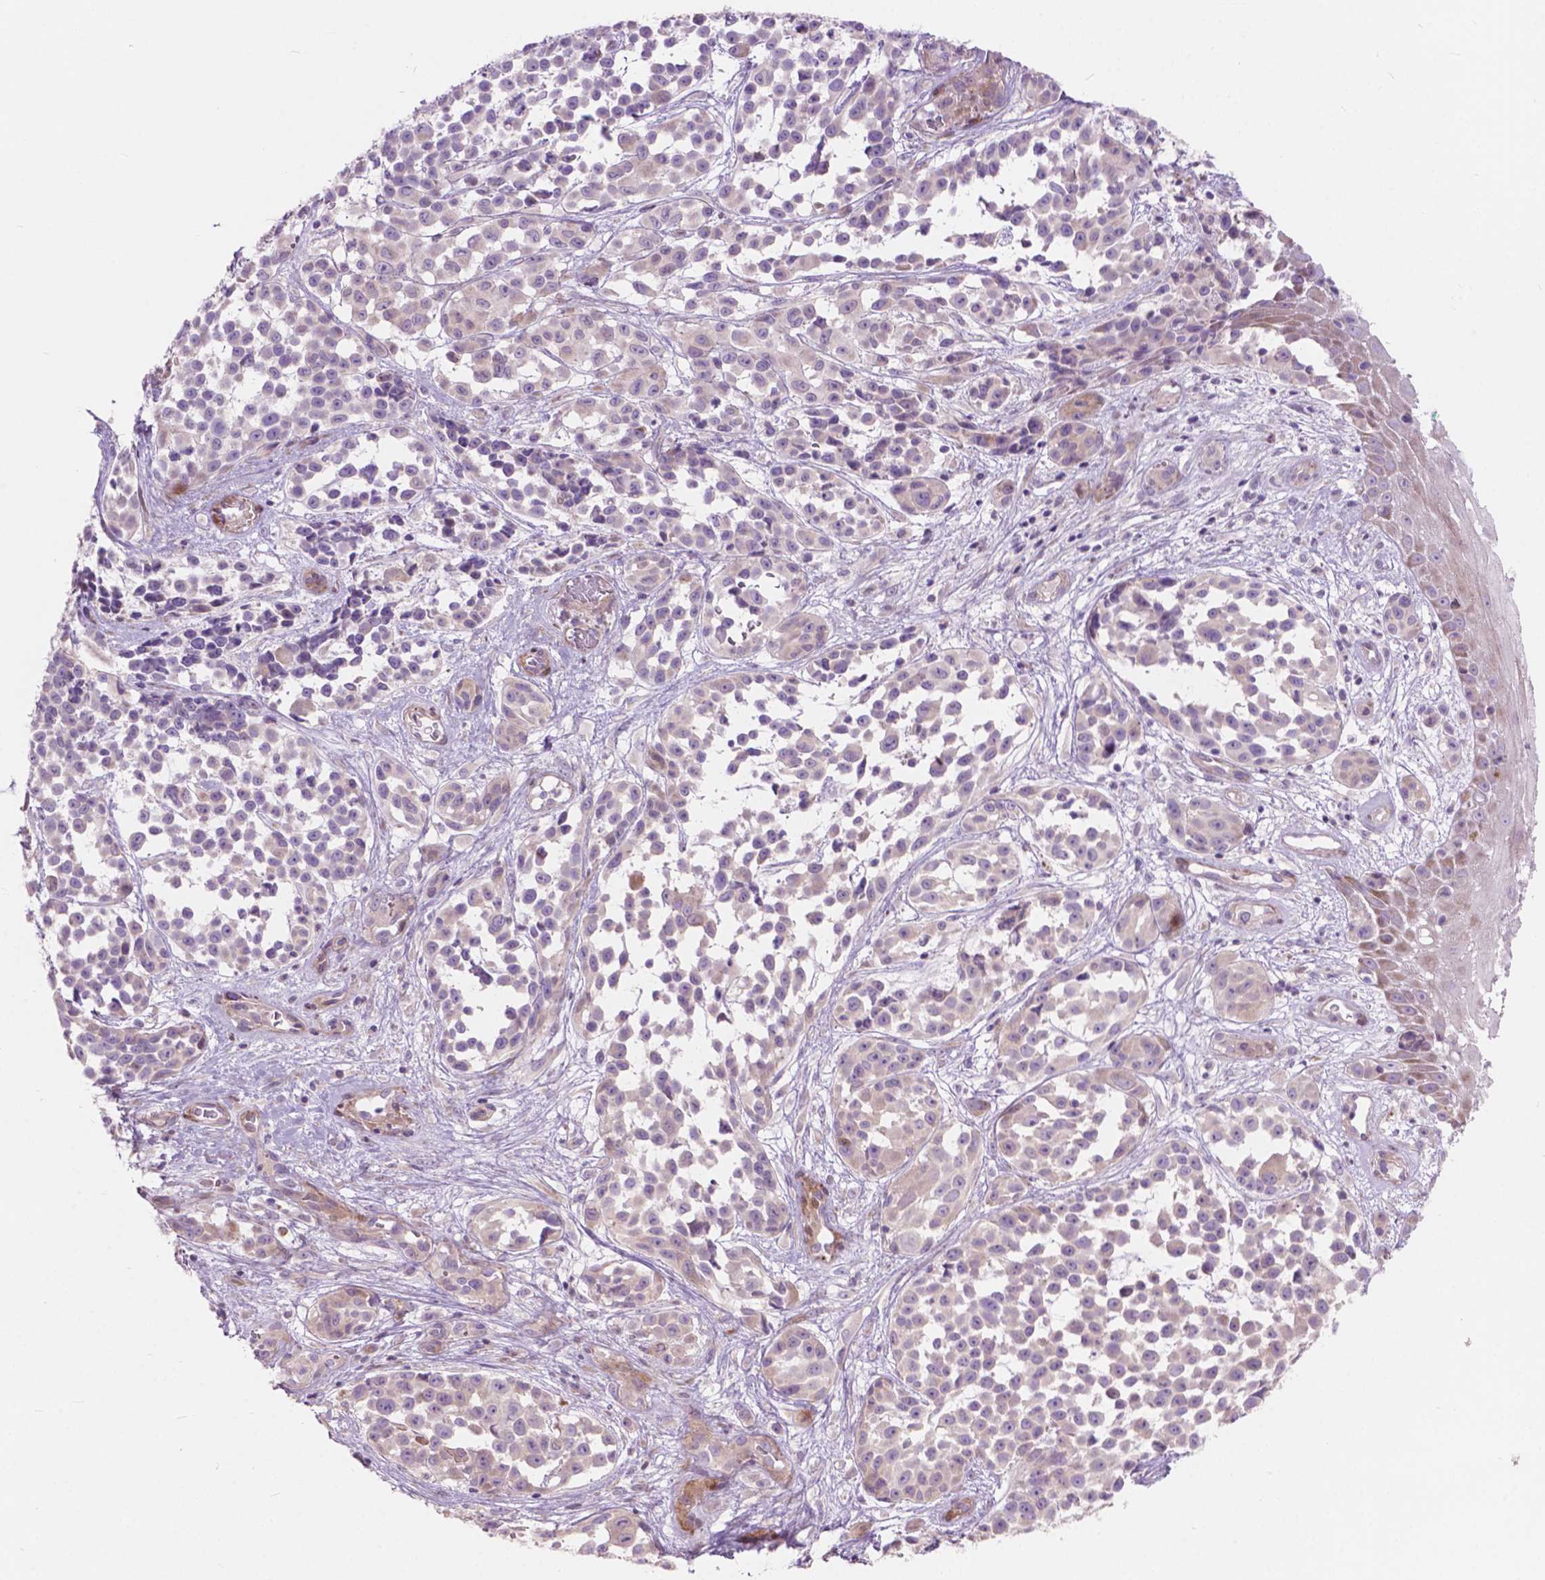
{"staining": {"intensity": "negative", "quantity": "none", "location": "none"}, "tissue": "melanoma", "cell_type": "Tumor cells", "image_type": "cancer", "snomed": [{"axis": "morphology", "description": "Malignant melanoma, NOS"}, {"axis": "topography", "description": "Skin"}], "caption": "Immunohistochemistry (IHC) photomicrograph of neoplastic tissue: human melanoma stained with DAB reveals no significant protein expression in tumor cells.", "gene": "MORN1", "patient": {"sex": "female", "age": 88}}